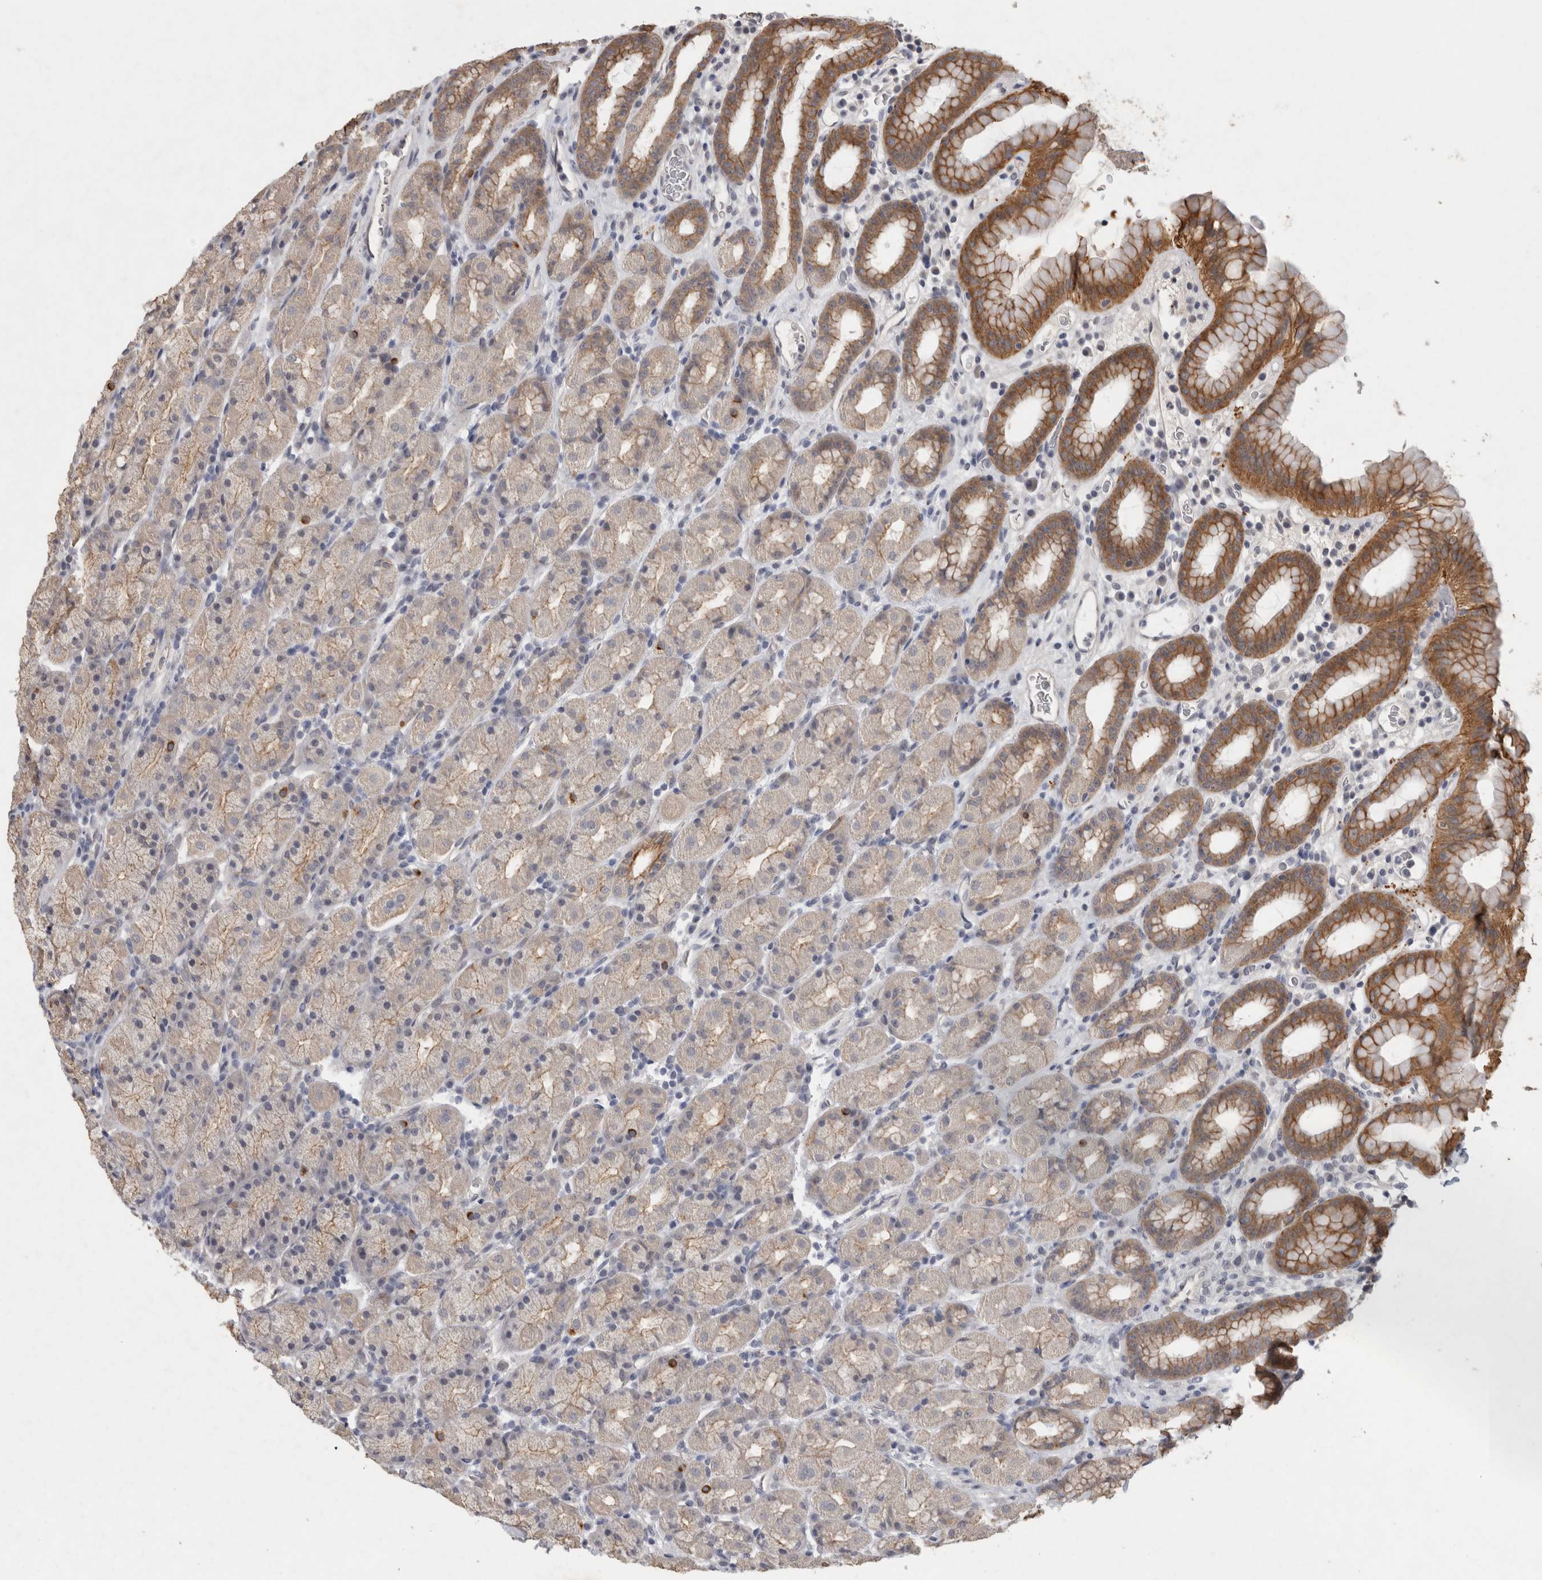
{"staining": {"intensity": "moderate", "quantity": "25%-75%", "location": "cytoplasmic/membranous"}, "tissue": "stomach", "cell_type": "Glandular cells", "image_type": "normal", "snomed": [{"axis": "morphology", "description": "Normal tissue, NOS"}, {"axis": "topography", "description": "Stomach, upper"}], "caption": "Normal stomach shows moderate cytoplasmic/membranous staining in about 25%-75% of glandular cells.", "gene": "RHPN1", "patient": {"sex": "male", "age": 68}}